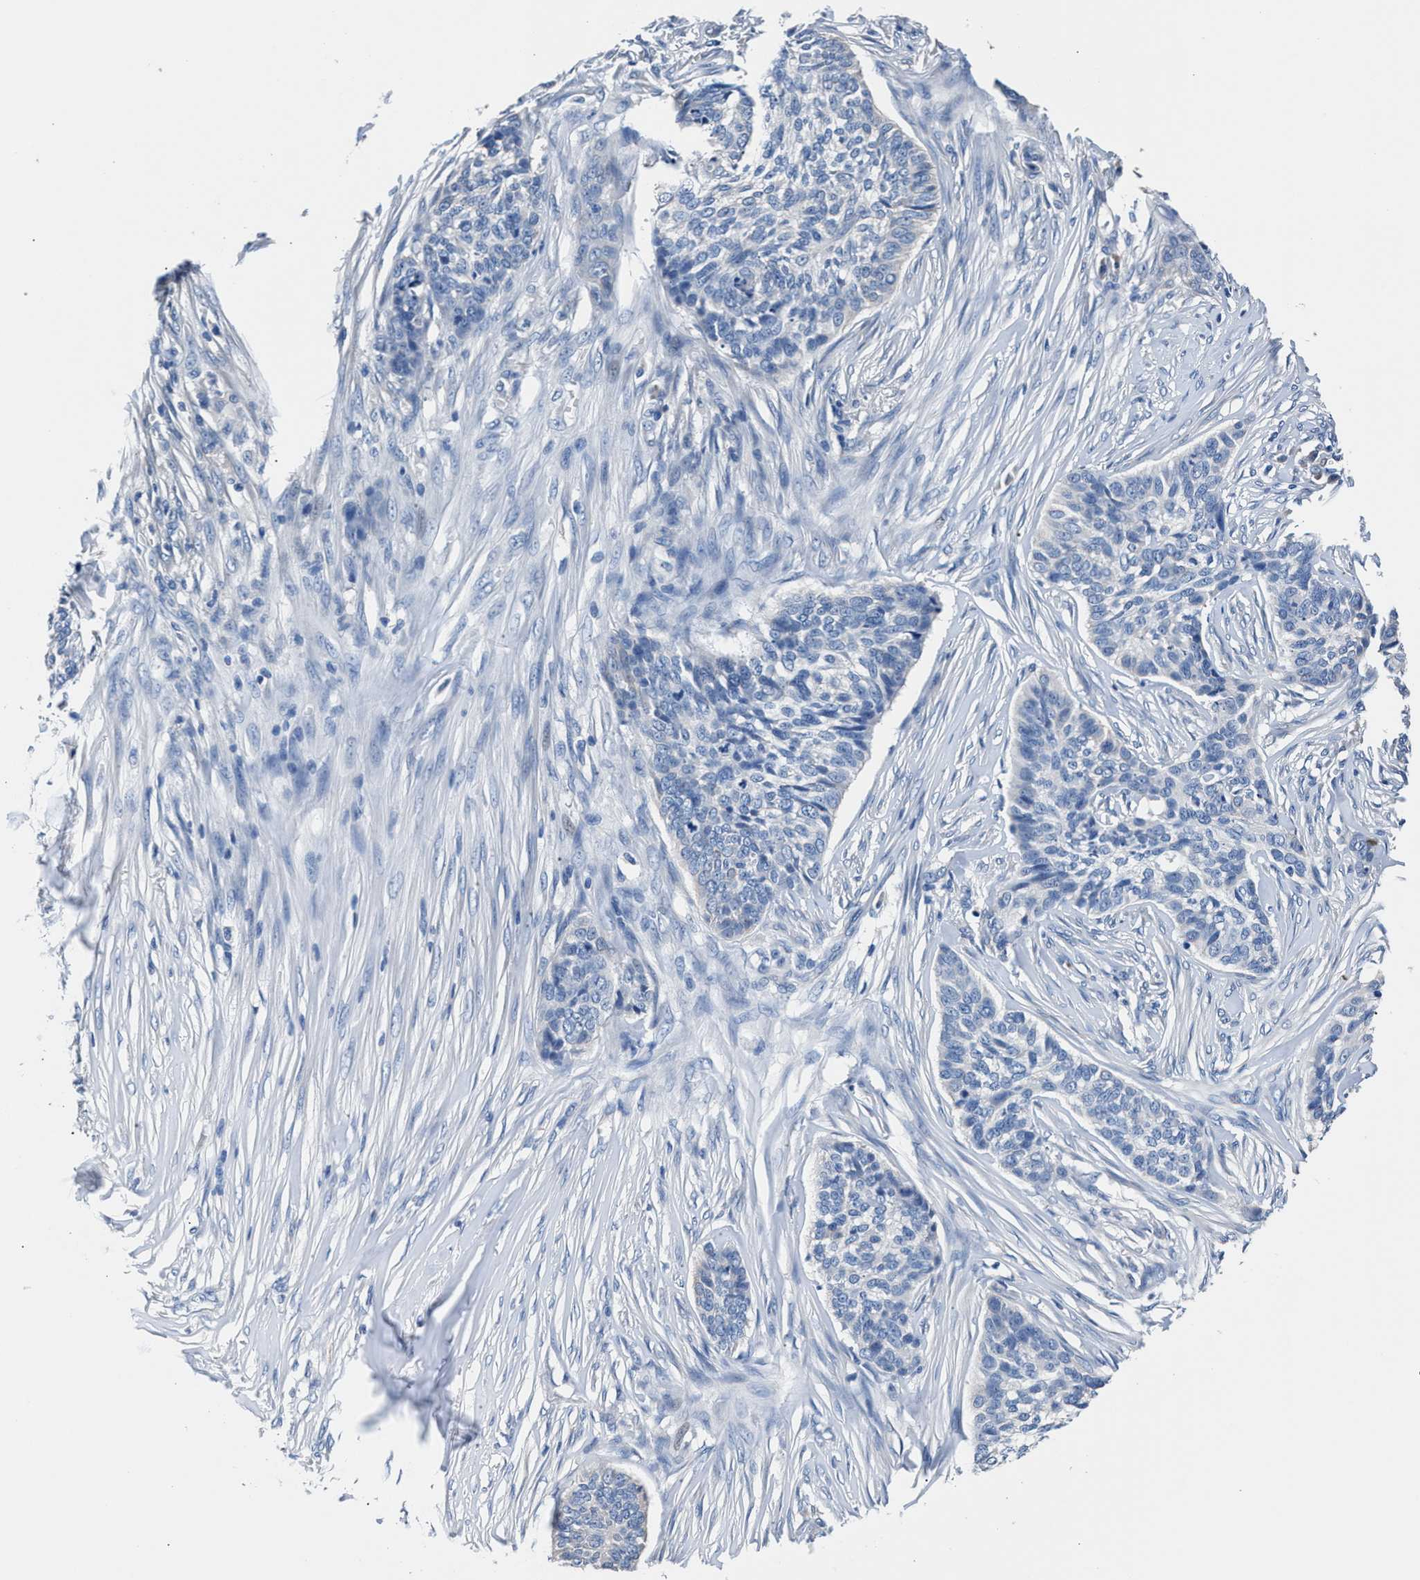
{"staining": {"intensity": "negative", "quantity": "none", "location": "none"}, "tissue": "skin cancer", "cell_type": "Tumor cells", "image_type": "cancer", "snomed": [{"axis": "morphology", "description": "Basal cell carcinoma"}, {"axis": "topography", "description": "Skin"}], "caption": "This is an immunohistochemistry image of human basal cell carcinoma (skin). There is no expression in tumor cells.", "gene": "GSTM1", "patient": {"sex": "male", "age": 85}}